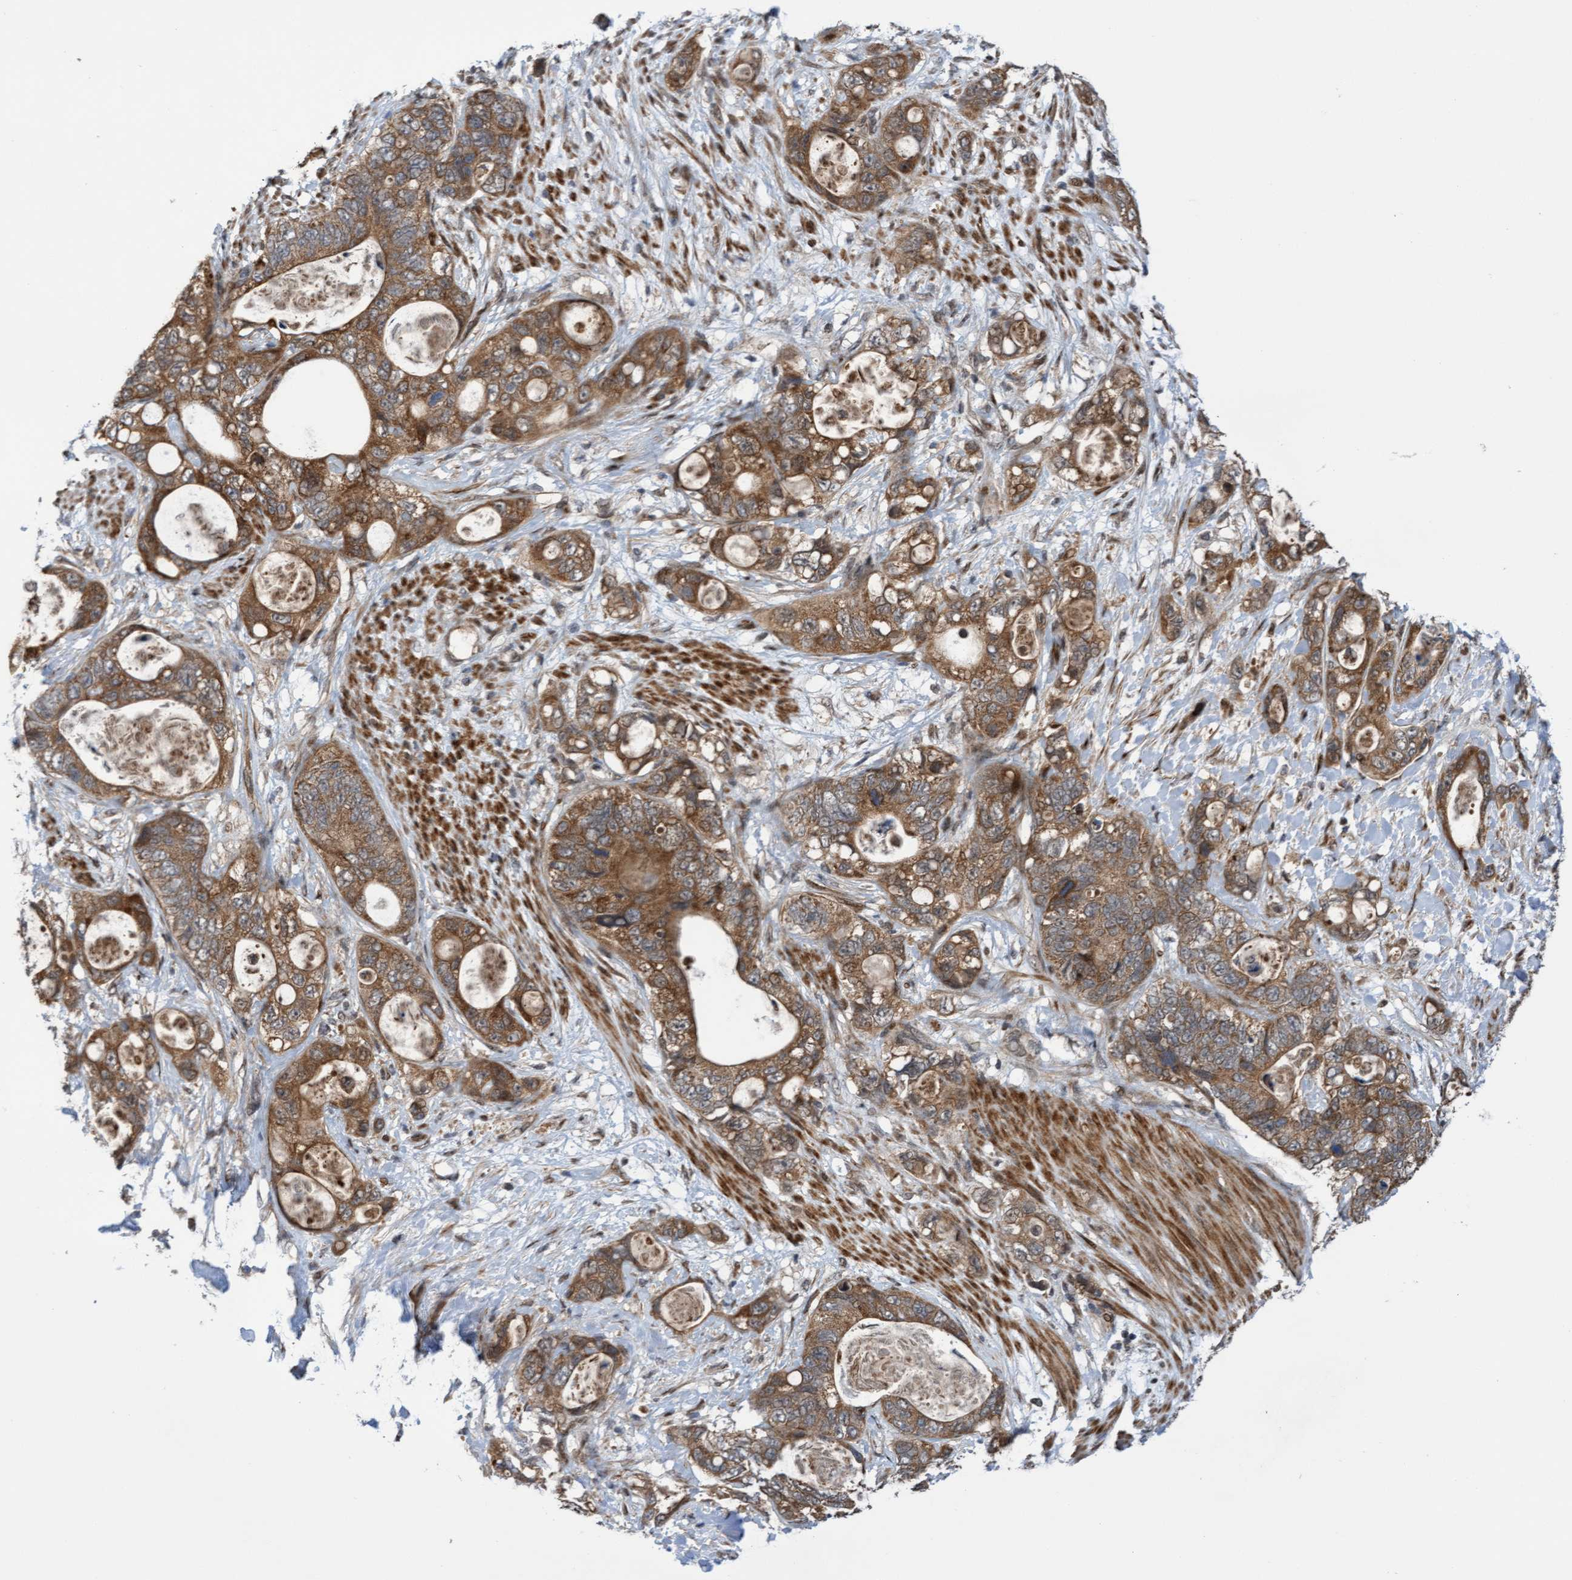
{"staining": {"intensity": "moderate", "quantity": ">75%", "location": "cytoplasmic/membranous"}, "tissue": "stomach cancer", "cell_type": "Tumor cells", "image_type": "cancer", "snomed": [{"axis": "morphology", "description": "Normal tissue, NOS"}, {"axis": "morphology", "description": "Adenocarcinoma, NOS"}, {"axis": "topography", "description": "Stomach"}], "caption": "Moderate cytoplasmic/membranous expression for a protein is present in approximately >75% of tumor cells of stomach adenocarcinoma using immunohistochemistry (IHC).", "gene": "ITFG1", "patient": {"sex": "female", "age": 89}}